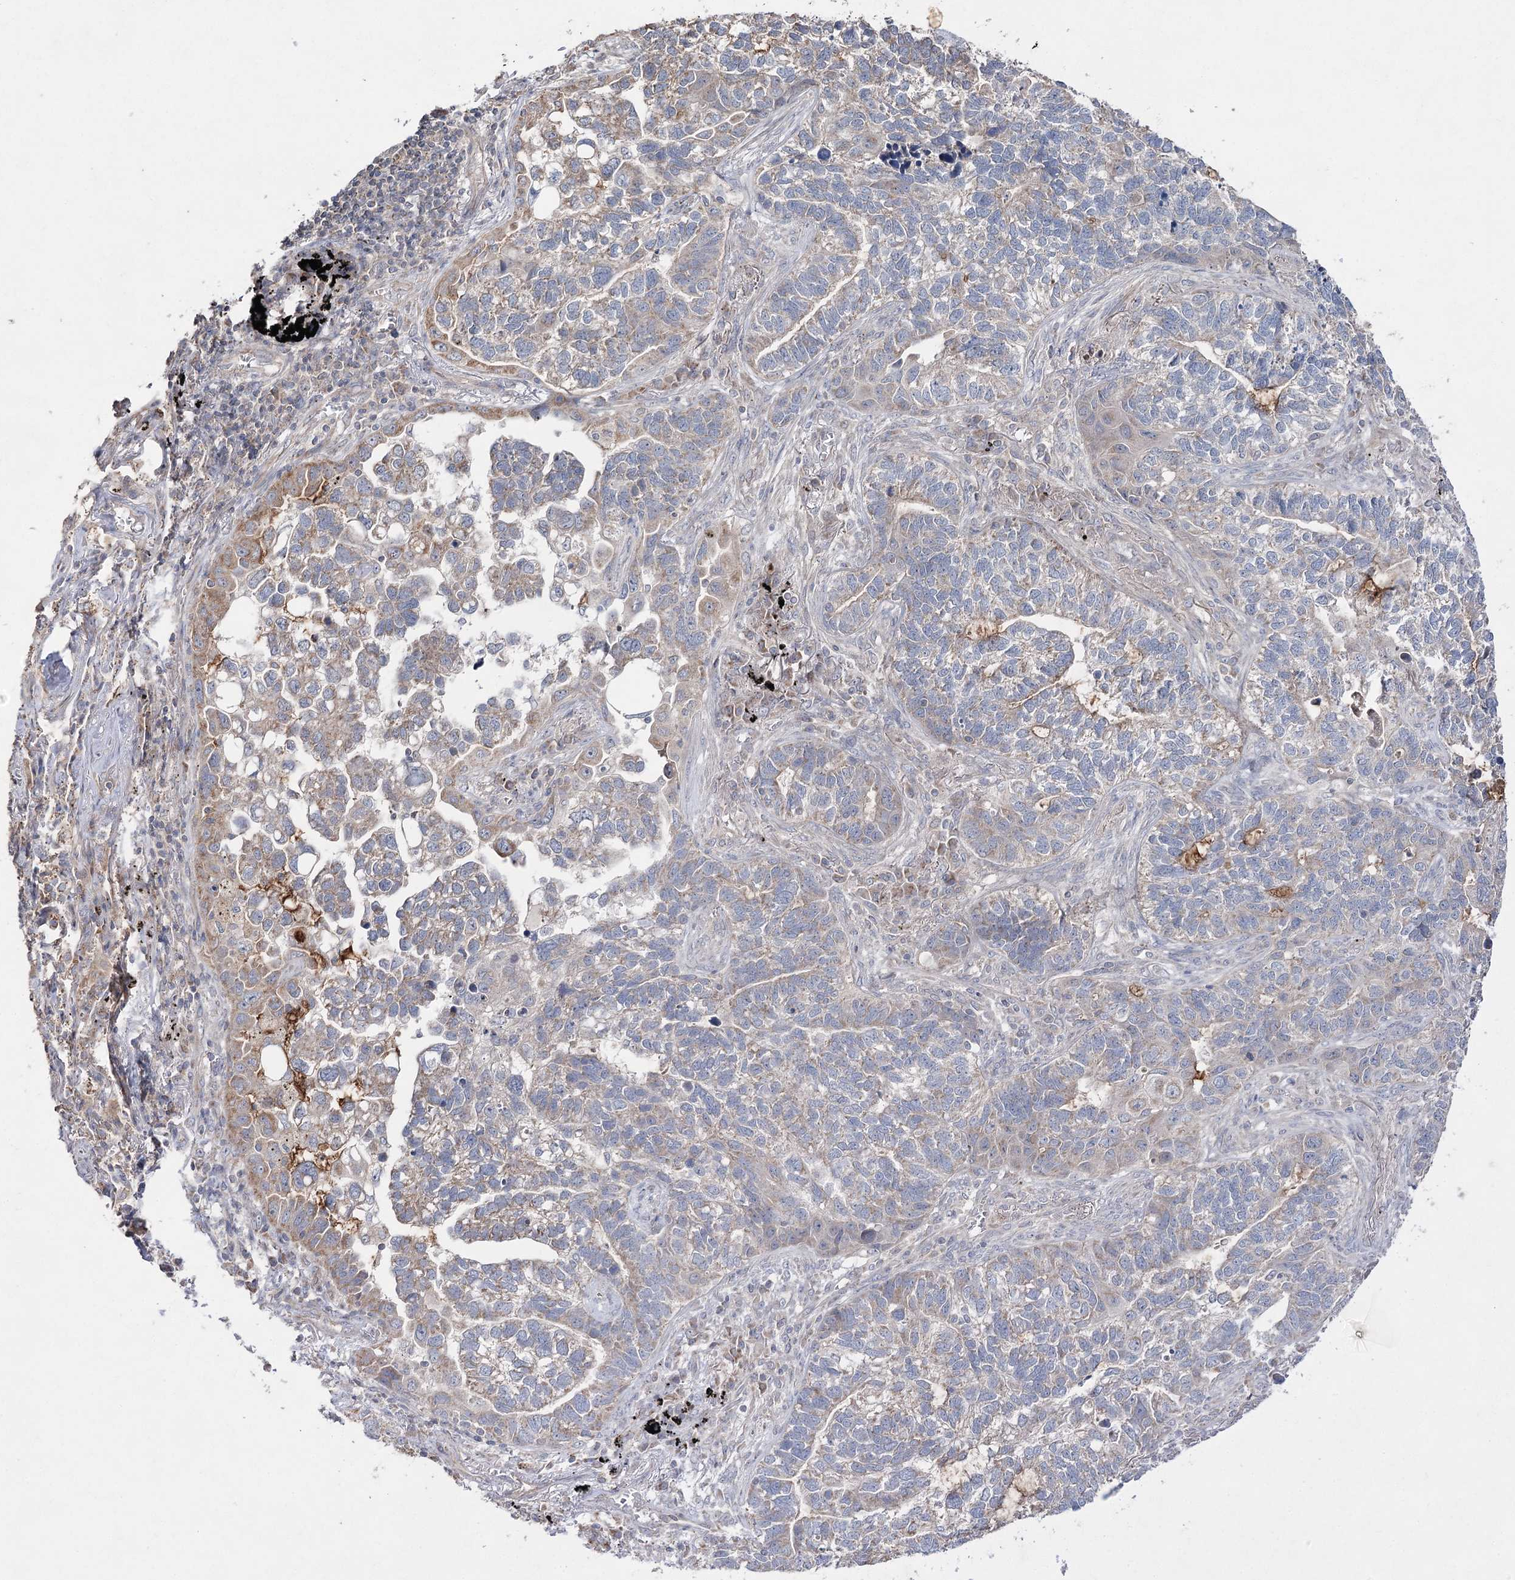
{"staining": {"intensity": "moderate", "quantity": "<25%", "location": "cytoplasmic/membranous"}, "tissue": "lung cancer", "cell_type": "Tumor cells", "image_type": "cancer", "snomed": [{"axis": "morphology", "description": "Adenocarcinoma, NOS"}, {"axis": "topography", "description": "Lung"}], "caption": "Moderate cytoplasmic/membranous protein staining is identified in about <25% of tumor cells in lung adenocarcinoma. Using DAB (3,3'-diaminobenzidine) (brown) and hematoxylin (blue) stains, captured at high magnification using brightfield microscopy.", "gene": "FANCL", "patient": {"sex": "male", "age": 67}}